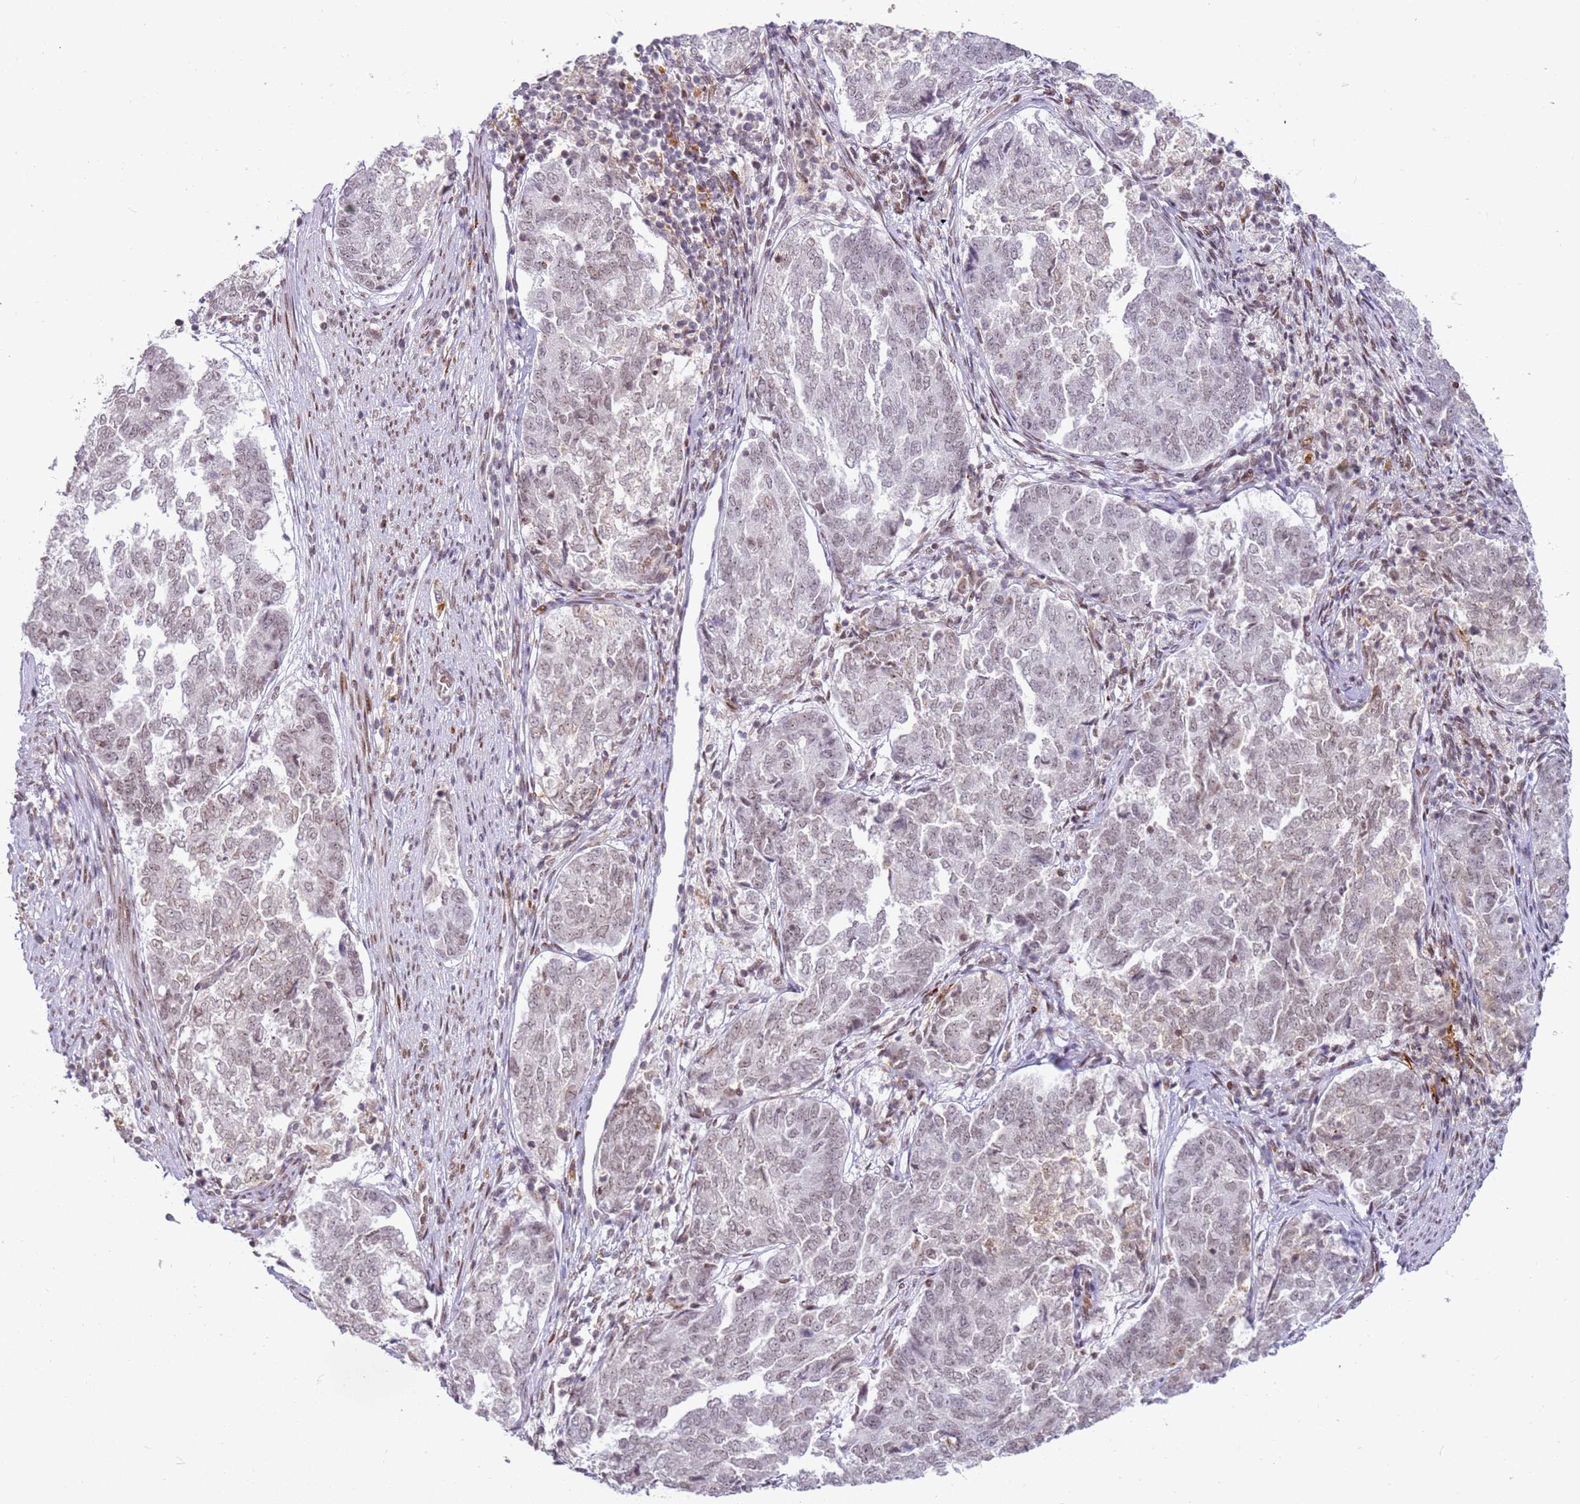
{"staining": {"intensity": "weak", "quantity": "<25%", "location": "nuclear"}, "tissue": "endometrial cancer", "cell_type": "Tumor cells", "image_type": "cancer", "snomed": [{"axis": "morphology", "description": "Adenocarcinoma, NOS"}, {"axis": "topography", "description": "Endometrium"}], "caption": "Immunohistochemistry image of endometrial cancer stained for a protein (brown), which exhibits no staining in tumor cells.", "gene": "PHC2", "patient": {"sex": "female", "age": 80}}